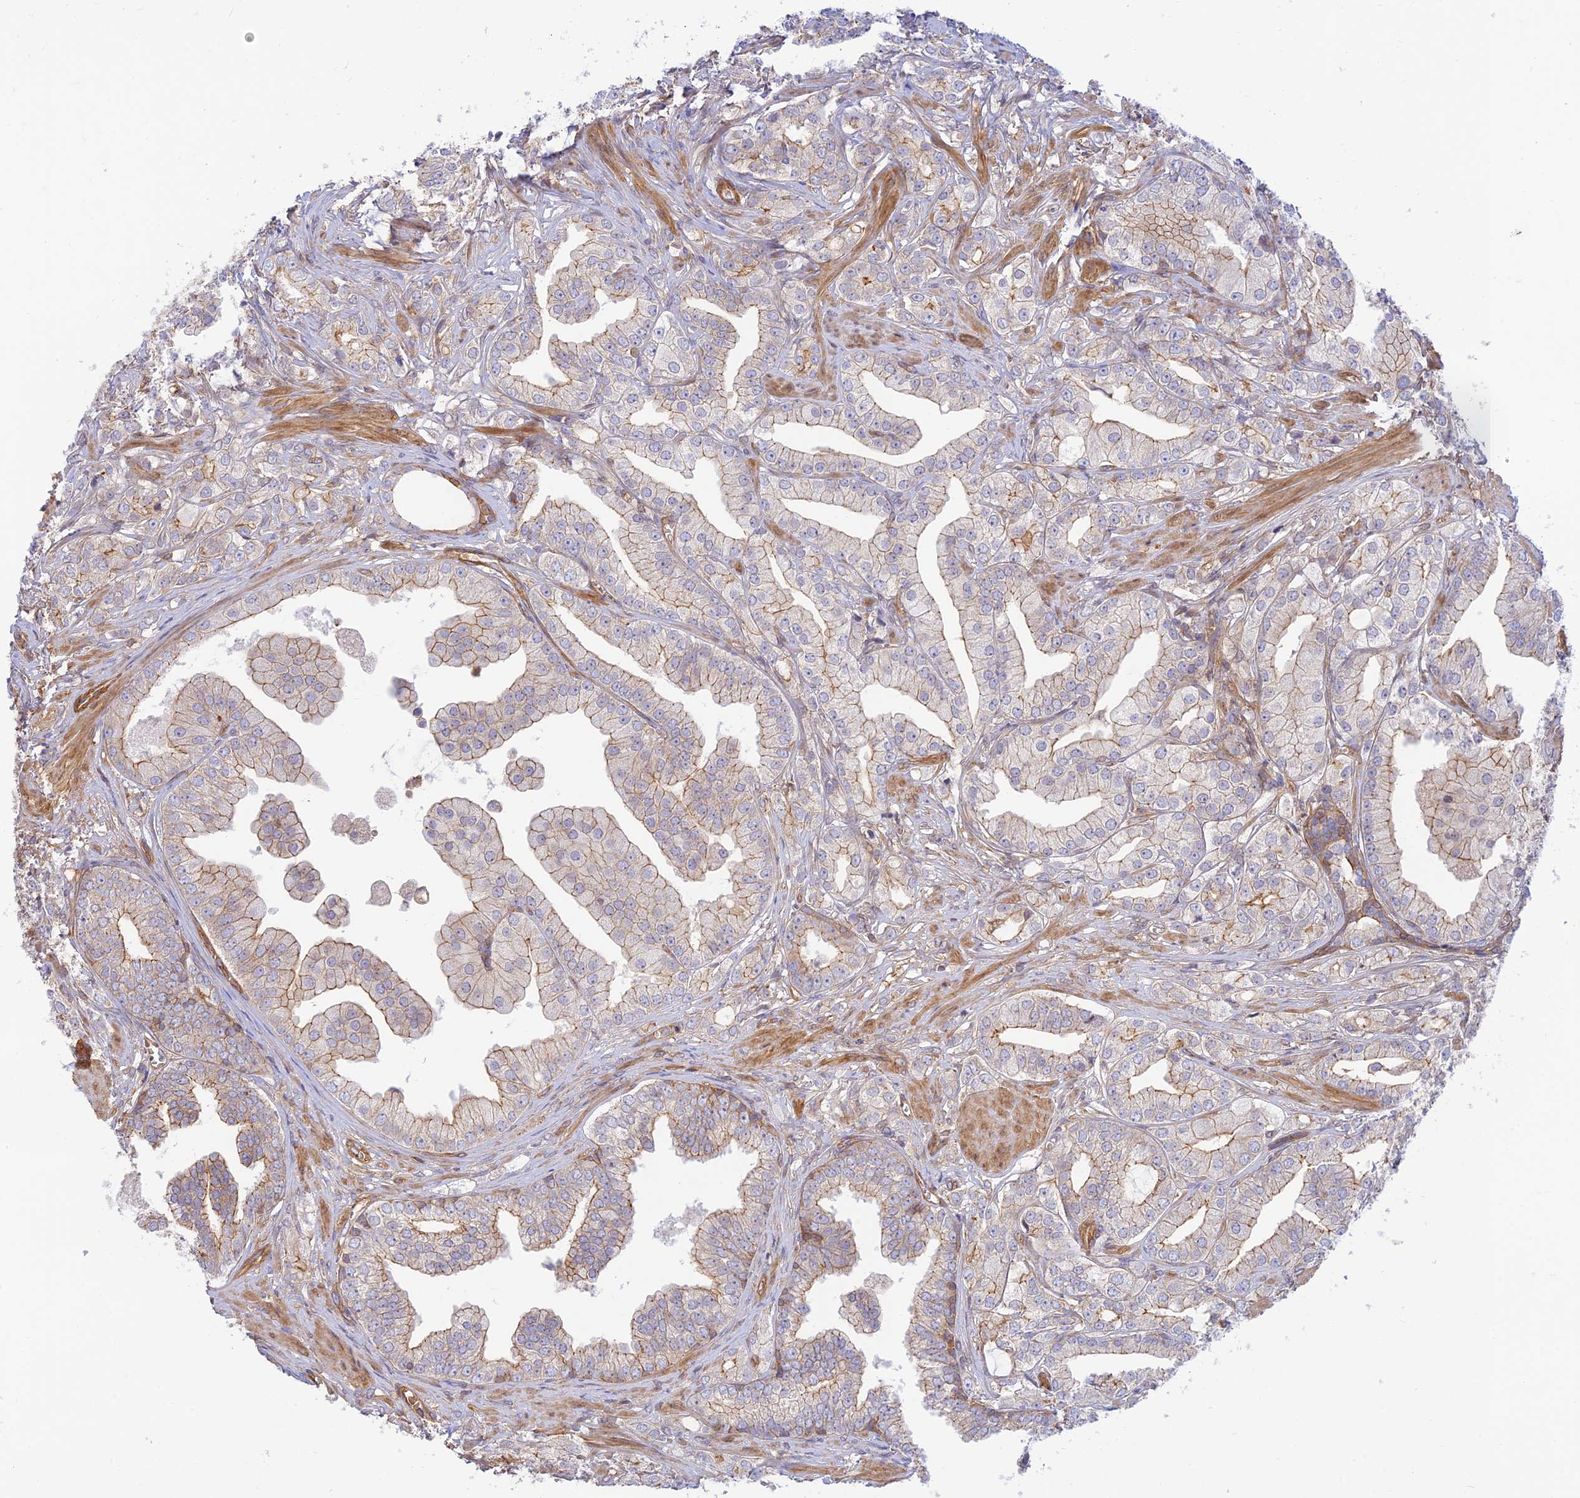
{"staining": {"intensity": "weak", "quantity": "25%-75%", "location": "cytoplasmic/membranous"}, "tissue": "prostate cancer", "cell_type": "Tumor cells", "image_type": "cancer", "snomed": [{"axis": "morphology", "description": "Adenocarcinoma, High grade"}, {"axis": "topography", "description": "Prostate"}], "caption": "A high-resolution image shows immunohistochemistry staining of prostate adenocarcinoma (high-grade), which reveals weak cytoplasmic/membranous positivity in approximately 25%-75% of tumor cells.", "gene": "PPP1R12C", "patient": {"sex": "male", "age": 50}}